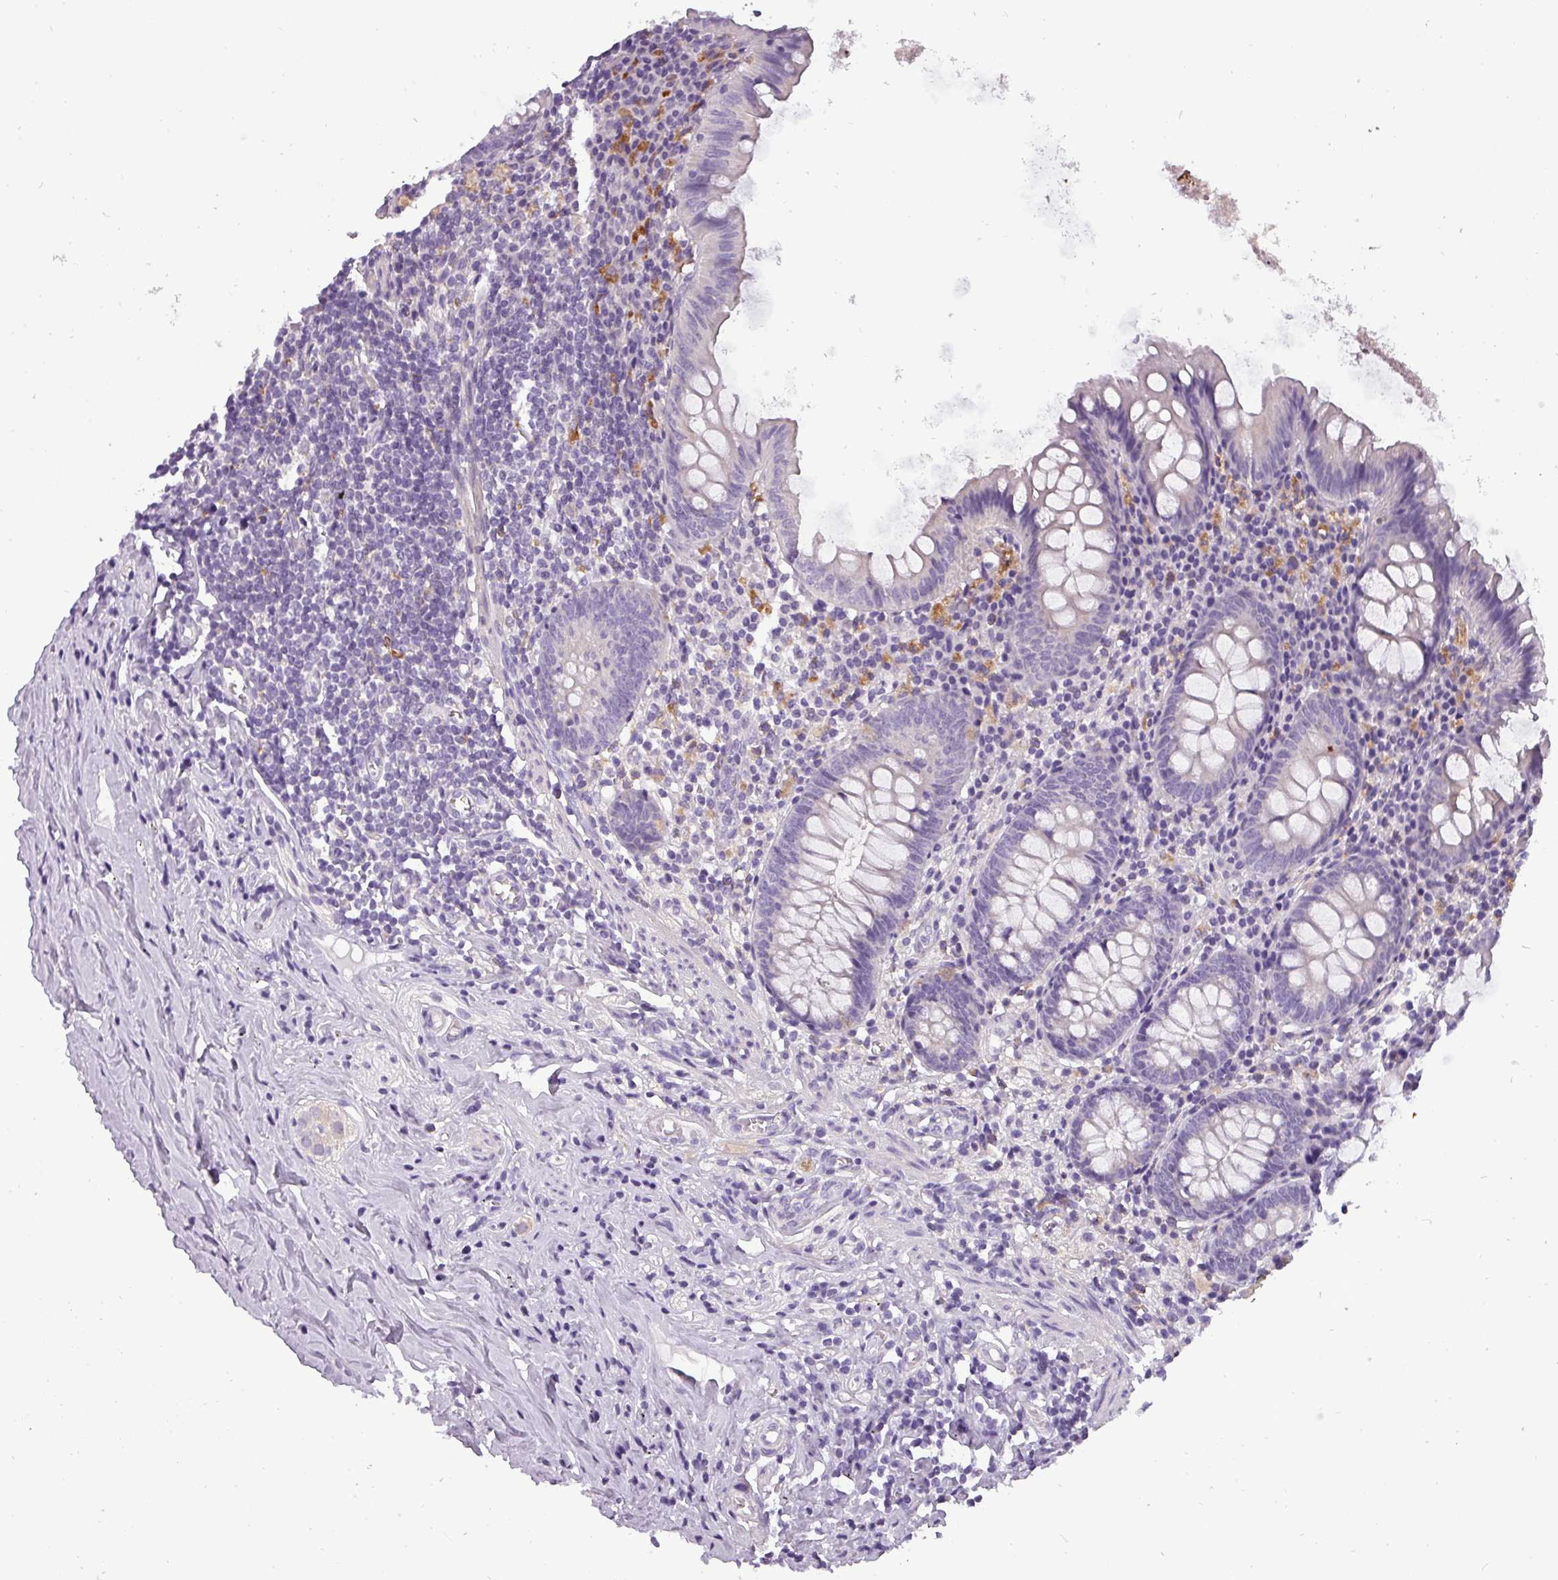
{"staining": {"intensity": "negative", "quantity": "none", "location": "none"}, "tissue": "appendix", "cell_type": "Glandular cells", "image_type": "normal", "snomed": [{"axis": "morphology", "description": "Normal tissue, NOS"}, {"axis": "topography", "description": "Appendix"}], "caption": "Benign appendix was stained to show a protein in brown. There is no significant positivity in glandular cells.", "gene": "ATP6V1D", "patient": {"sex": "female", "age": 51}}